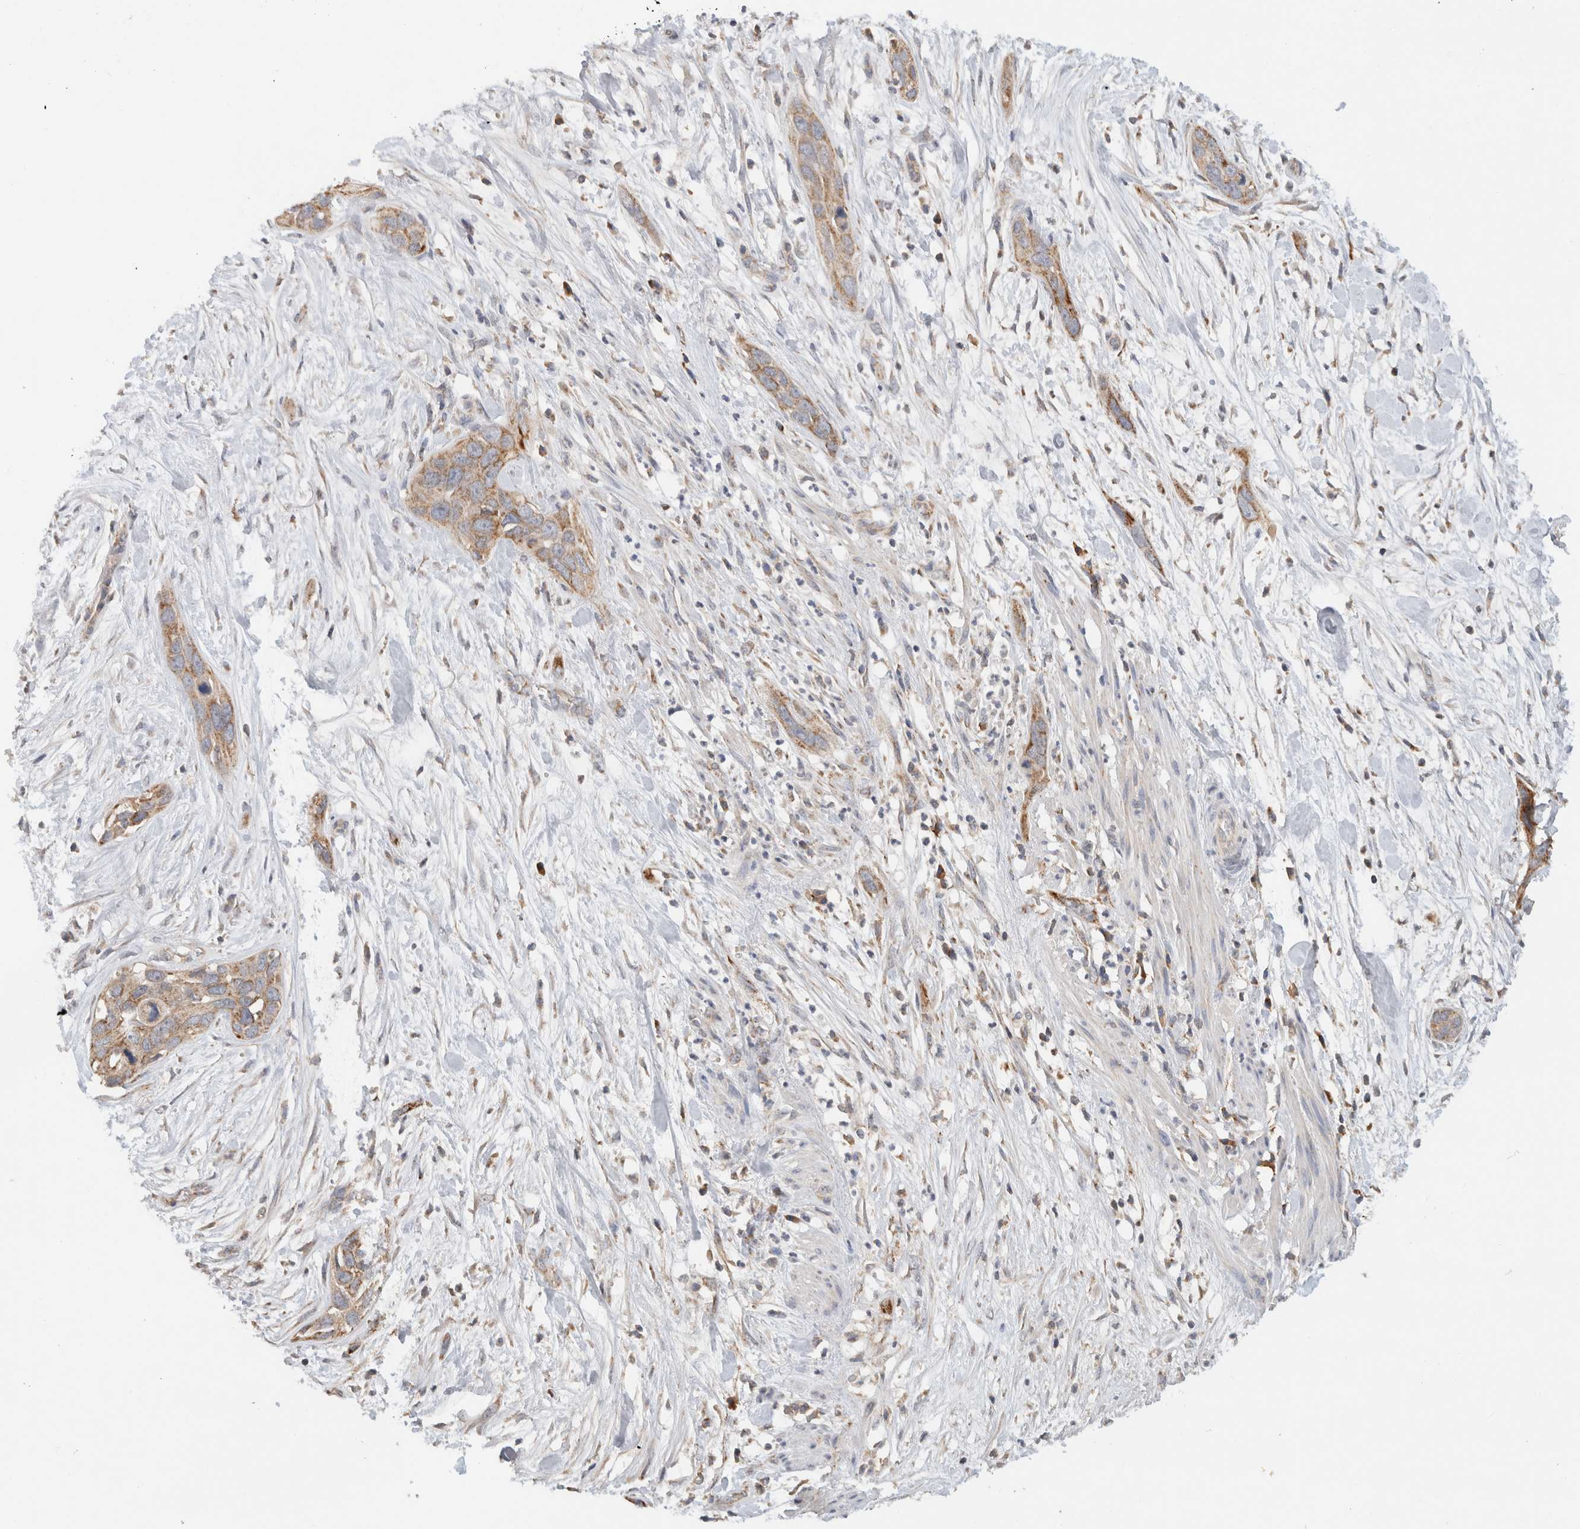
{"staining": {"intensity": "weak", "quantity": ">75%", "location": "cytoplasmic/membranous"}, "tissue": "pancreatic cancer", "cell_type": "Tumor cells", "image_type": "cancer", "snomed": [{"axis": "morphology", "description": "Adenocarcinoma, NOS"}, {"axis": "topography", "description": "Pancreas"}], "caption": "This is a histology image of immunohistochemistry staining of pancreatic cancer, which shows weak expression in the cytoplasmic/membranous of tumor cells.", "gene": "AMPD1", "patient": {"sex": "female", "age": 60}}